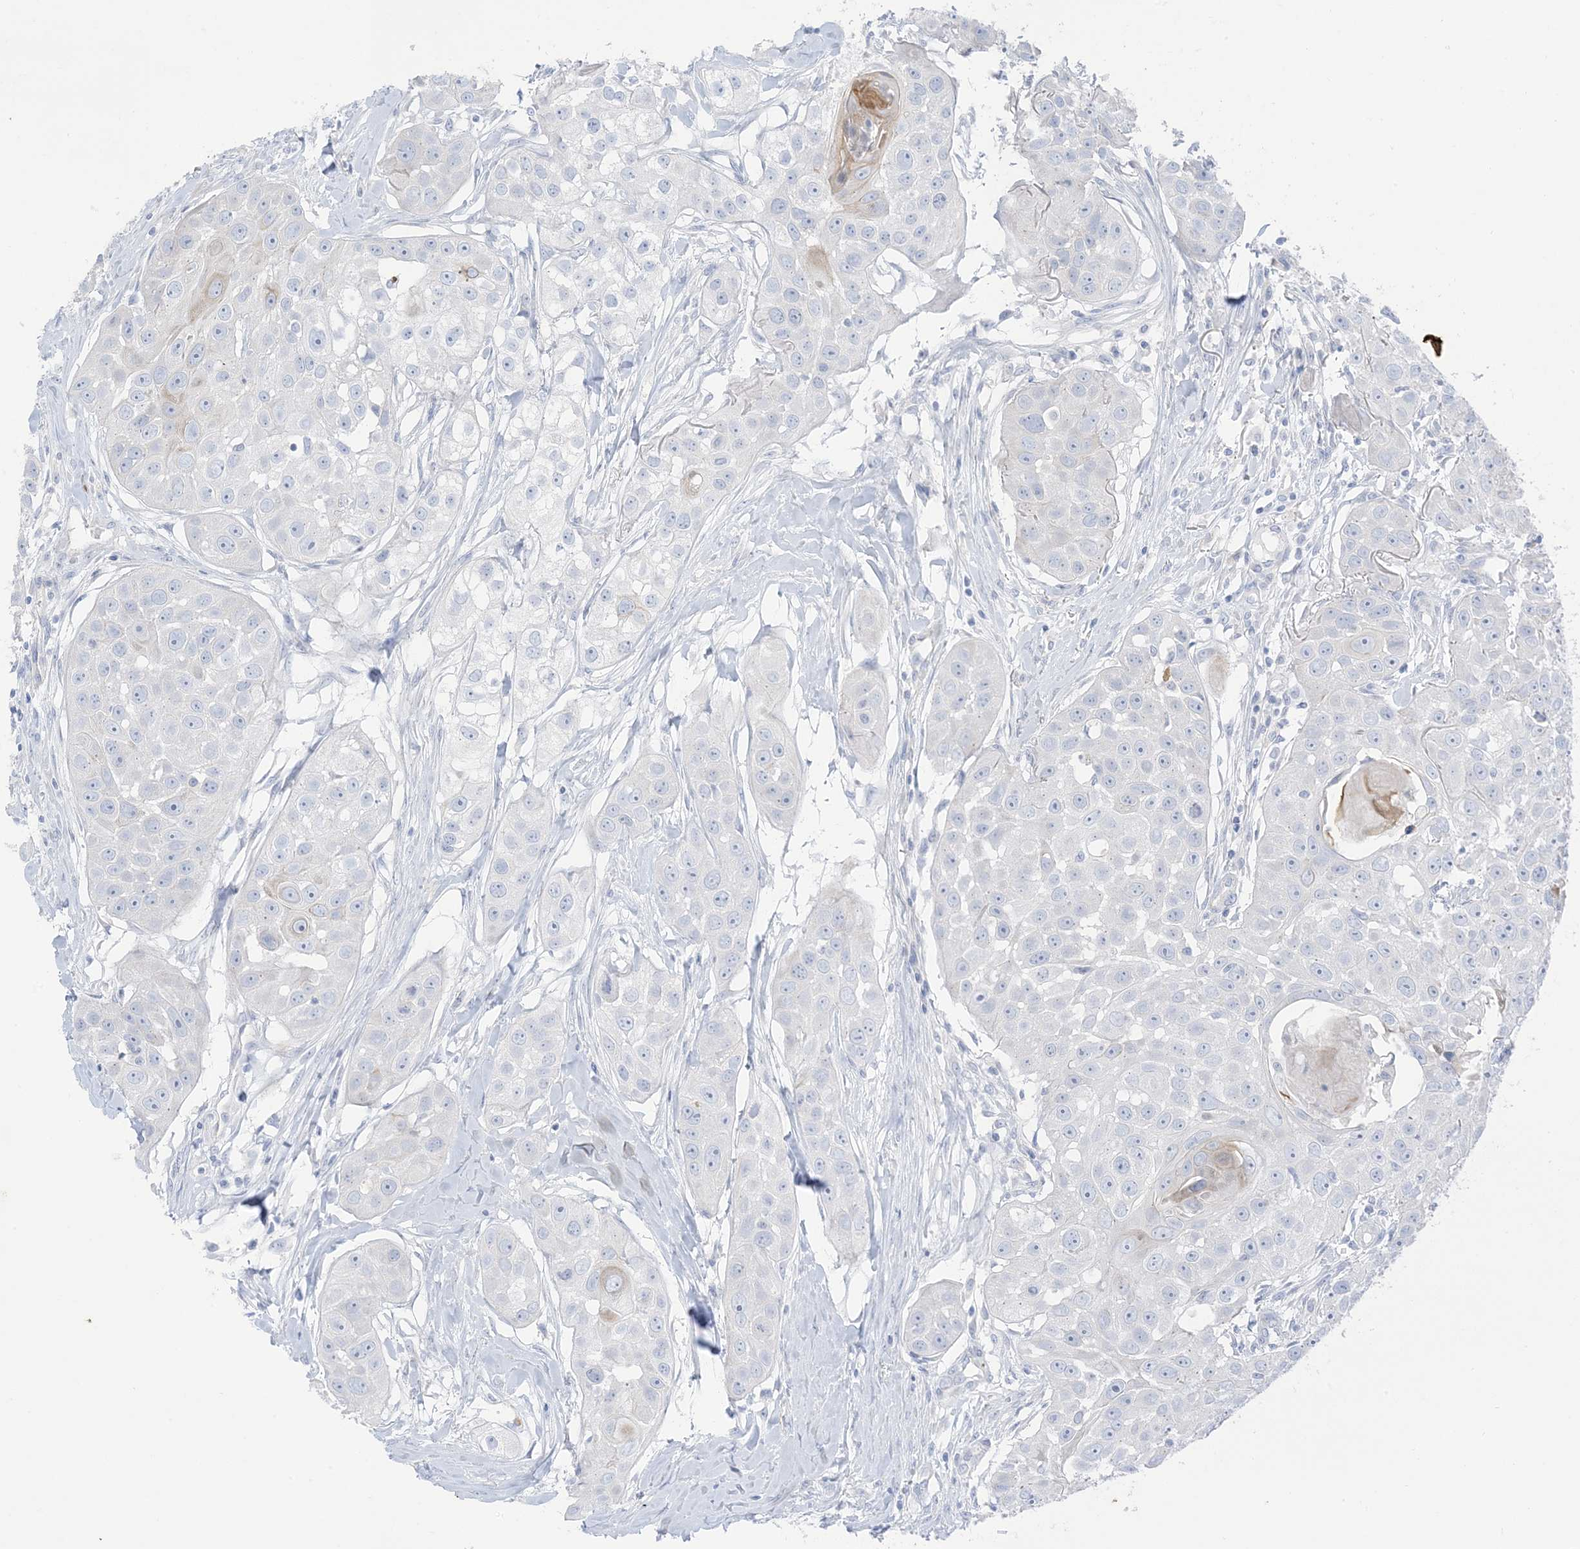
{"staining": {"intensity": "negative", "quantity": "none", "location": "none"}, "tissue": "head and neck cancer", "cell_type": "Tumor cells", "image_type": "cancer", "snomed": [{"axis": "morphology", "description": "Normal tissue, NOS"}, {"axis": "morphology", "description": "Squamous cell carcinoma, NOS"}, {"axis": "topography", "description": "Skeletal muscle"}, {"axis": "topography", "description": "Head-Neck"}], "caption": "Tumor cells are negative for protein expression in human squamous cell carcinoma (head and neck).", "gene": "XIRP2", "patient": {"sex": "male", "age": 51}}